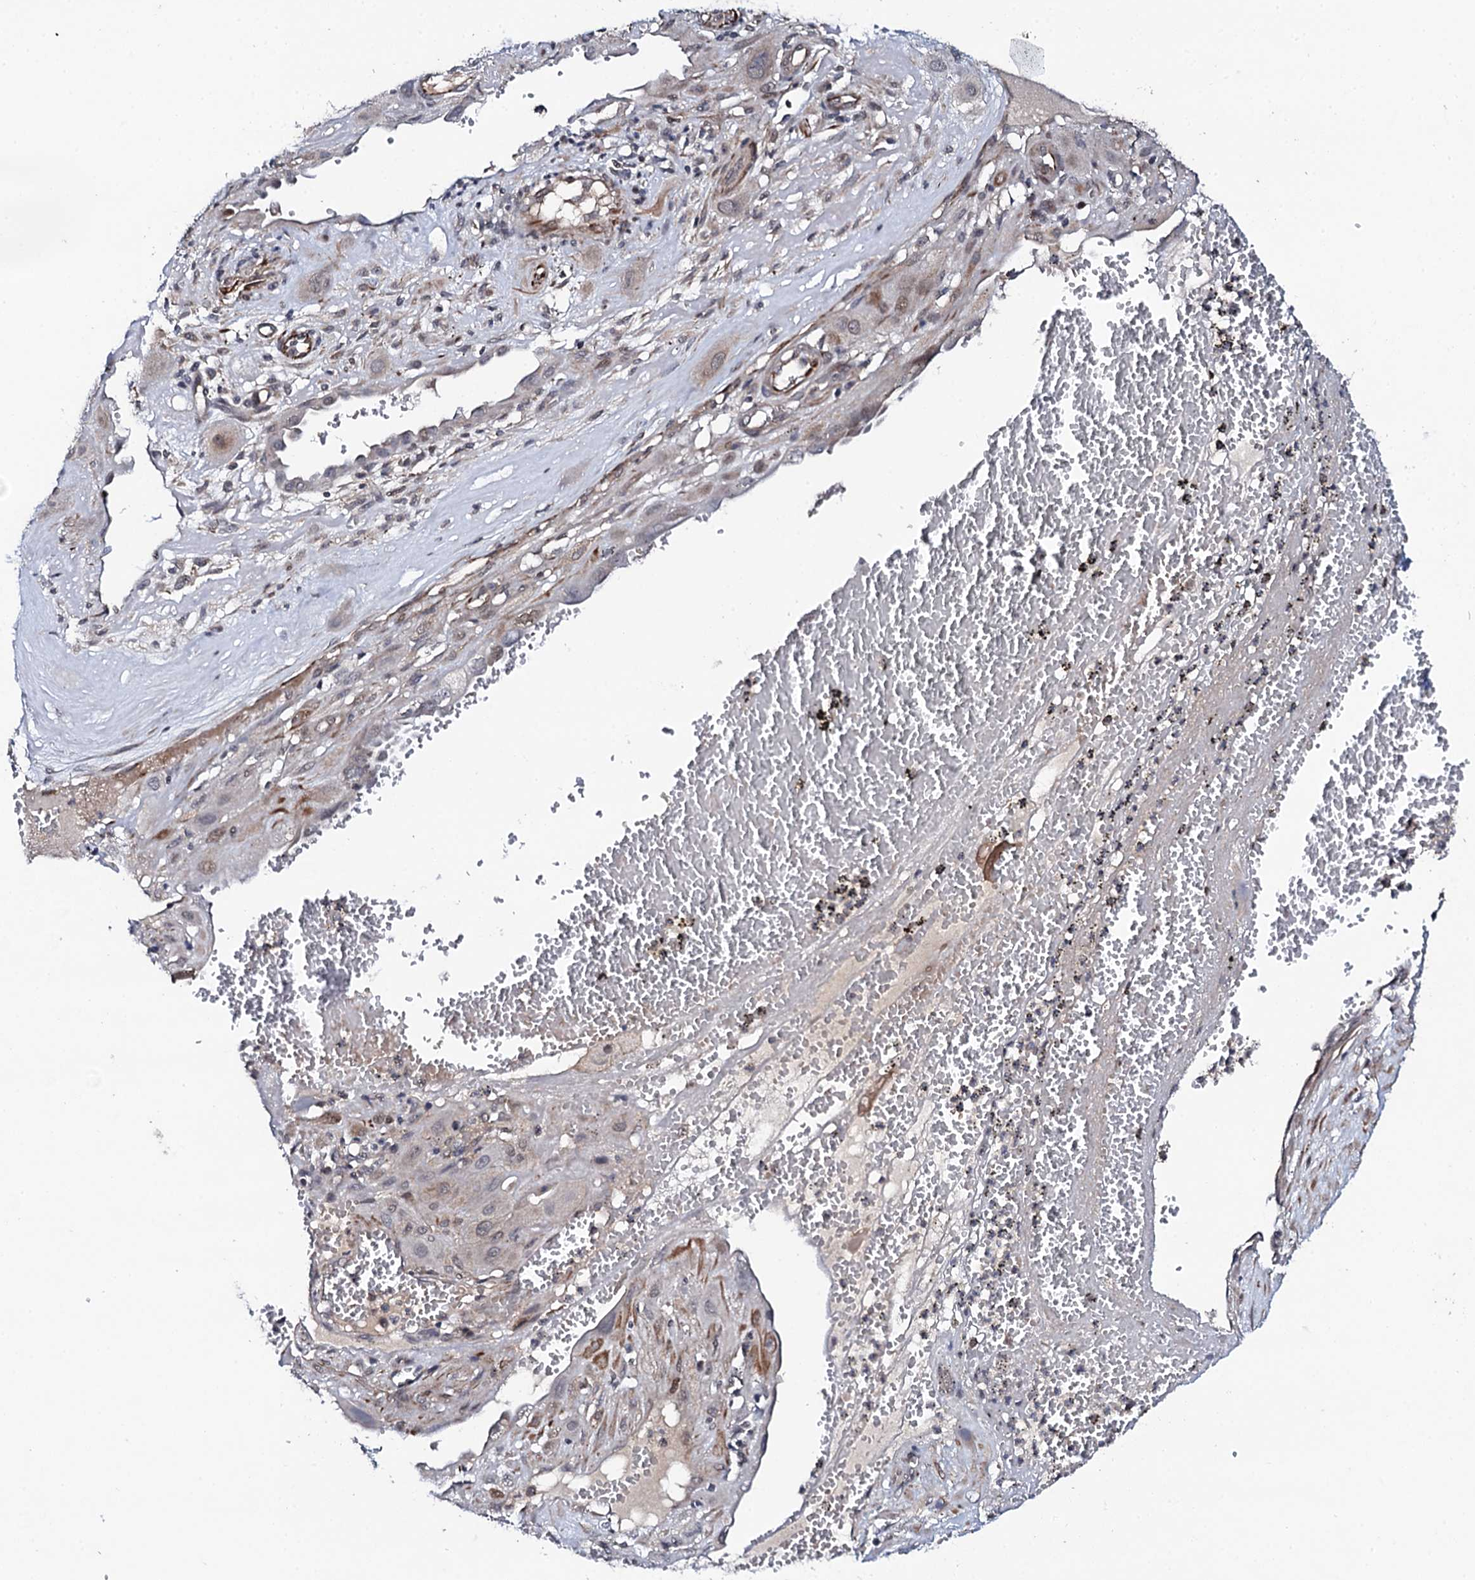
{"staining": {"intensity": "weak", "quantity": "<25%", "location": "cytoplasmic/membranous,nuclear"}, "tissue": "cervical cancer", "cell_type": "Tumor cells", "image_type": "cancer", "snomed": [{"axis": "morphology", "description": "Squamous cell carcinoma, NOS"}, {"axis": "topography", "description": "Cervix"}], "caption": "High magnification brightfield microscopy of cervical cancer stained with DAB (3,3'-diaminobenzidine) (brown) and counterstained with hematoxylin (blue): tumor cells show no significant positivity.", "gene": "FAM111A", "patient": {"sex": "female", "age": 34}}